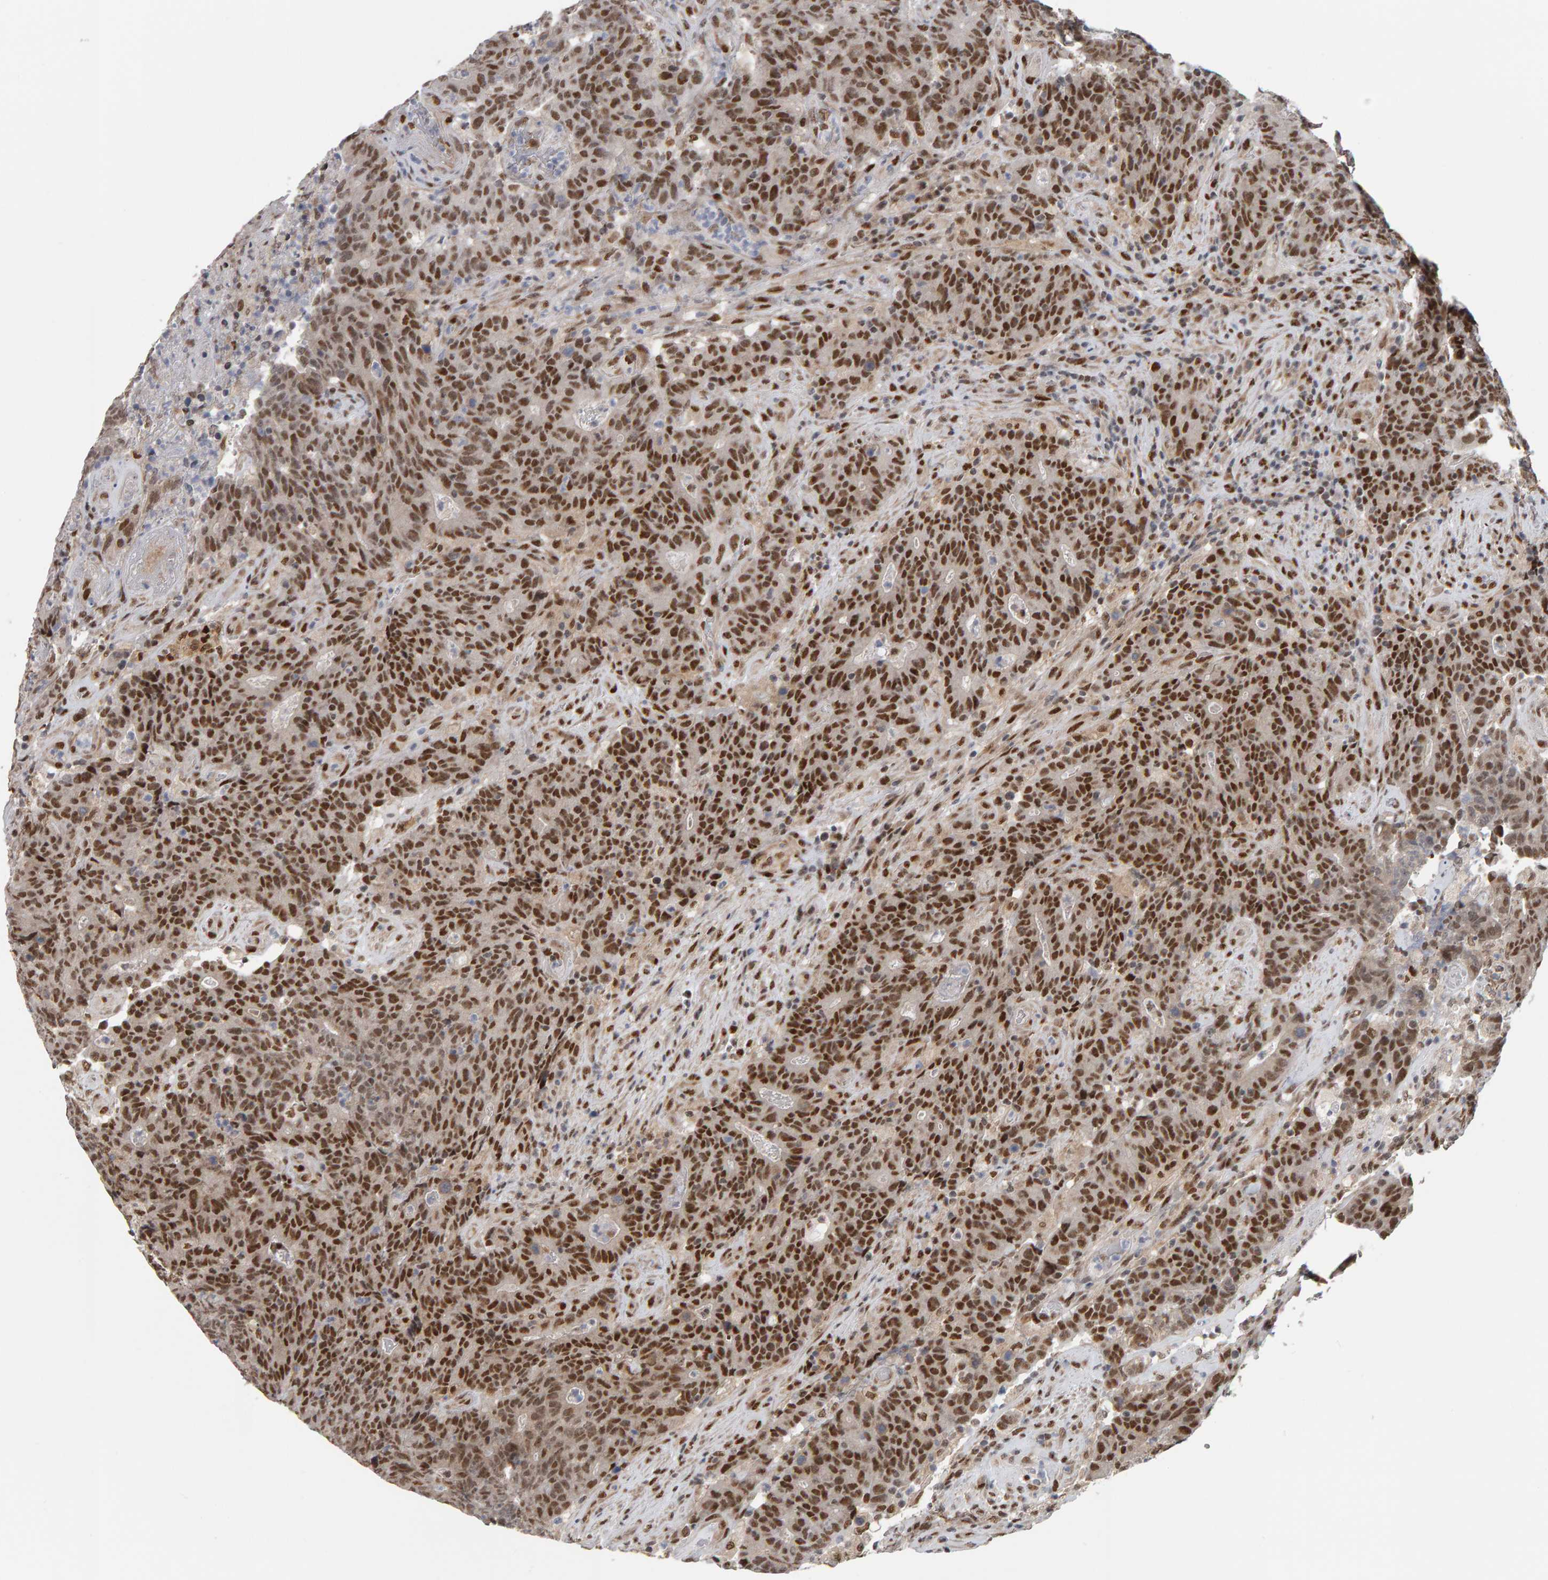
{"staining": {"intensity": "strong", "quantity": ">75%", "location": "nuclear"}, "tissue": "colorectal cancer", "cell_type": "Tumor cells", "image_type": "cancer", "snomed": [{"axis": "morphology", "description": "Normal tissue, NOS"}, {"axis": "morphology", "description": "Adenocarcinoma, NOS"}, {"axis": "topography", "description": "Colon"}], "caption": "Tumor cells reveal high levels of strong nuclear positivity in approximately >75% of cells in human colorectal cancer.", "gene": "ATF7IP", "patient": {"sex": "female", "age": 75}}